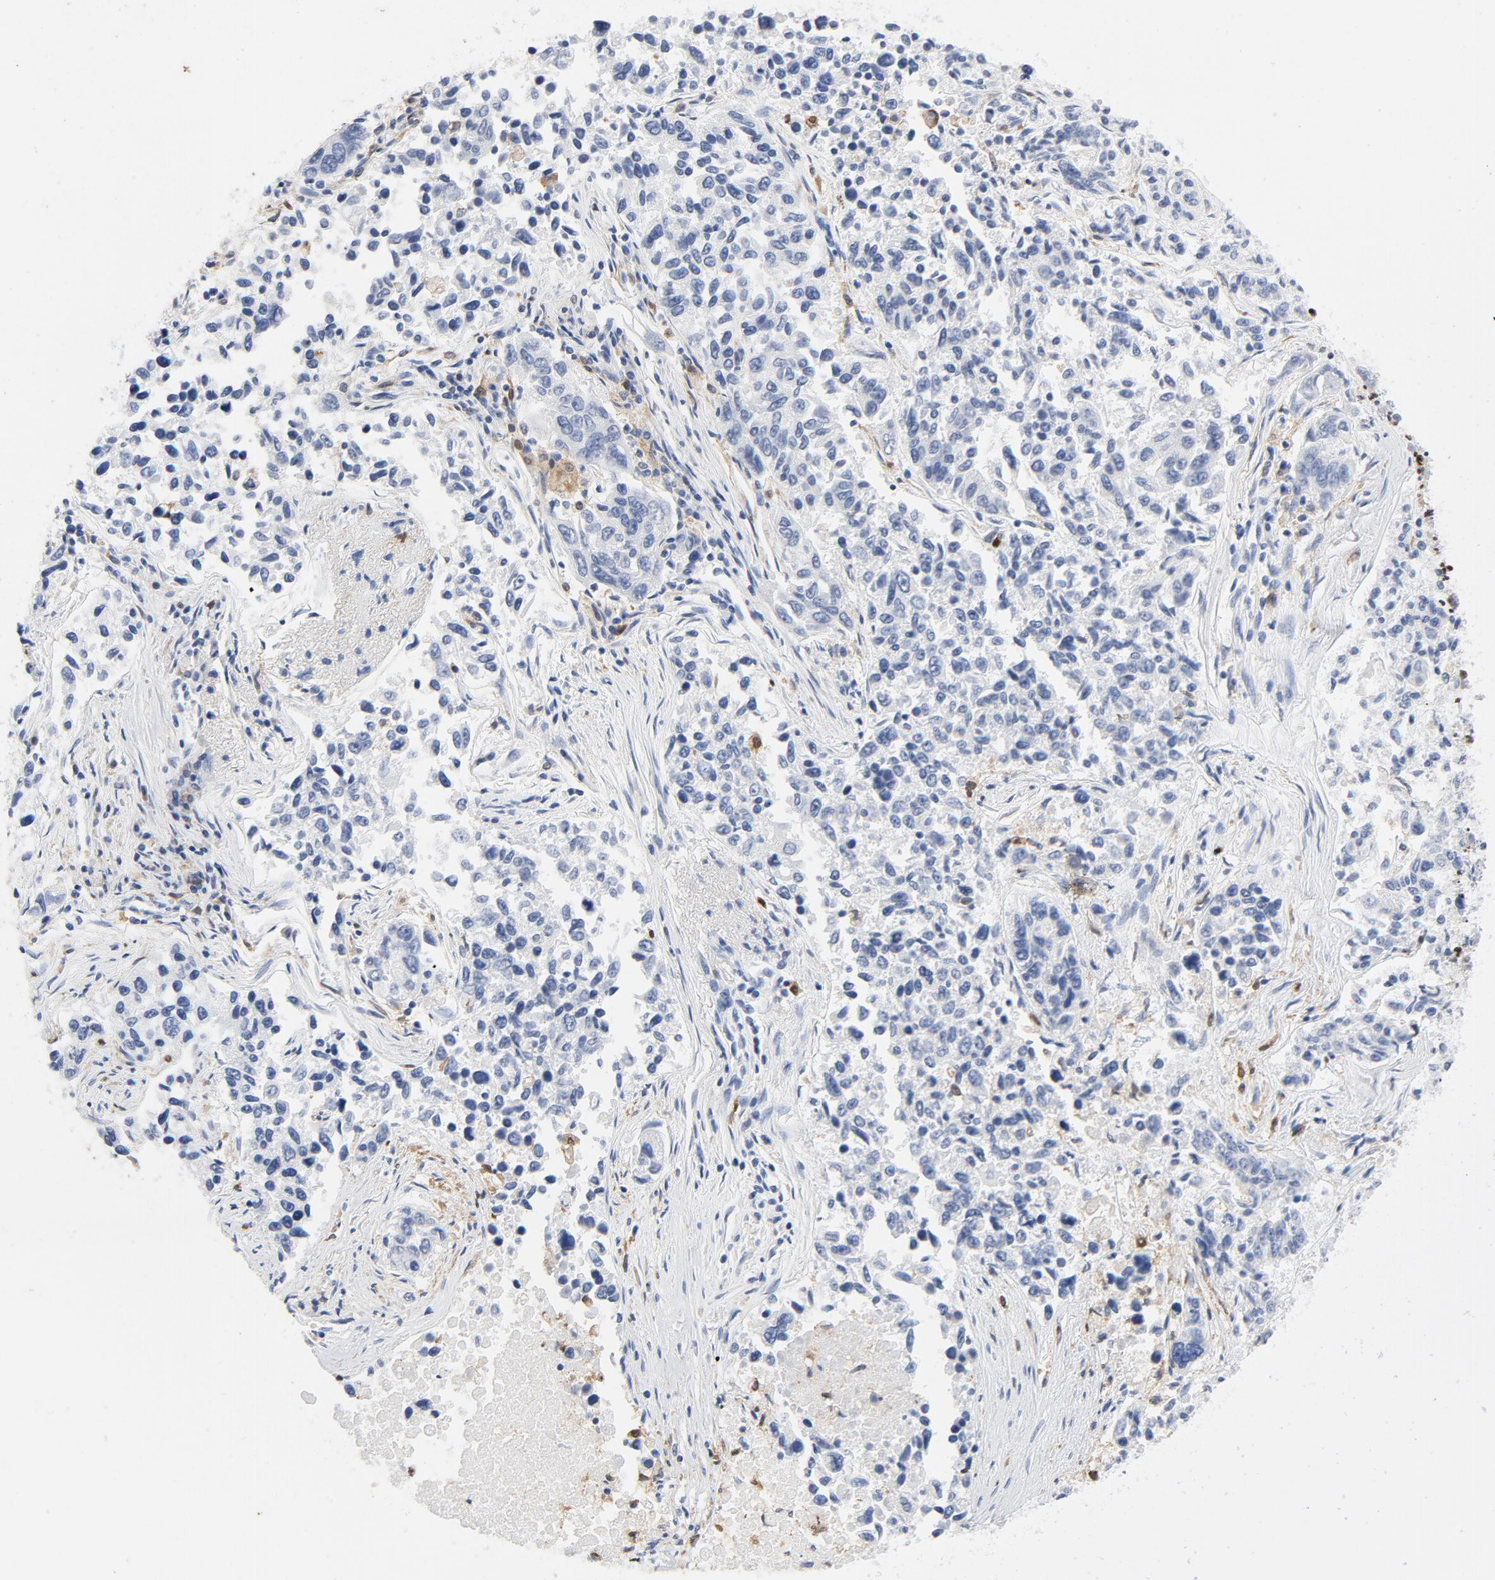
{"staining": {"intensity": "negative", "quantity": "none", "location": "none"}, "tissue": "lung cancer", "cell_type": "Tumor cells", "image_type": "cancer", "snomed": [{"axis": "morphology", "description": "Adenocarcinoma, NOS"}, {"axis": "topography", "description": "Lung"}], "caption": "Image shows no significant protein expression in tumor cells of adenocarcinoma (lung).", "gene": "NCF1", "patient": {"sex": "male", "age": 84}}